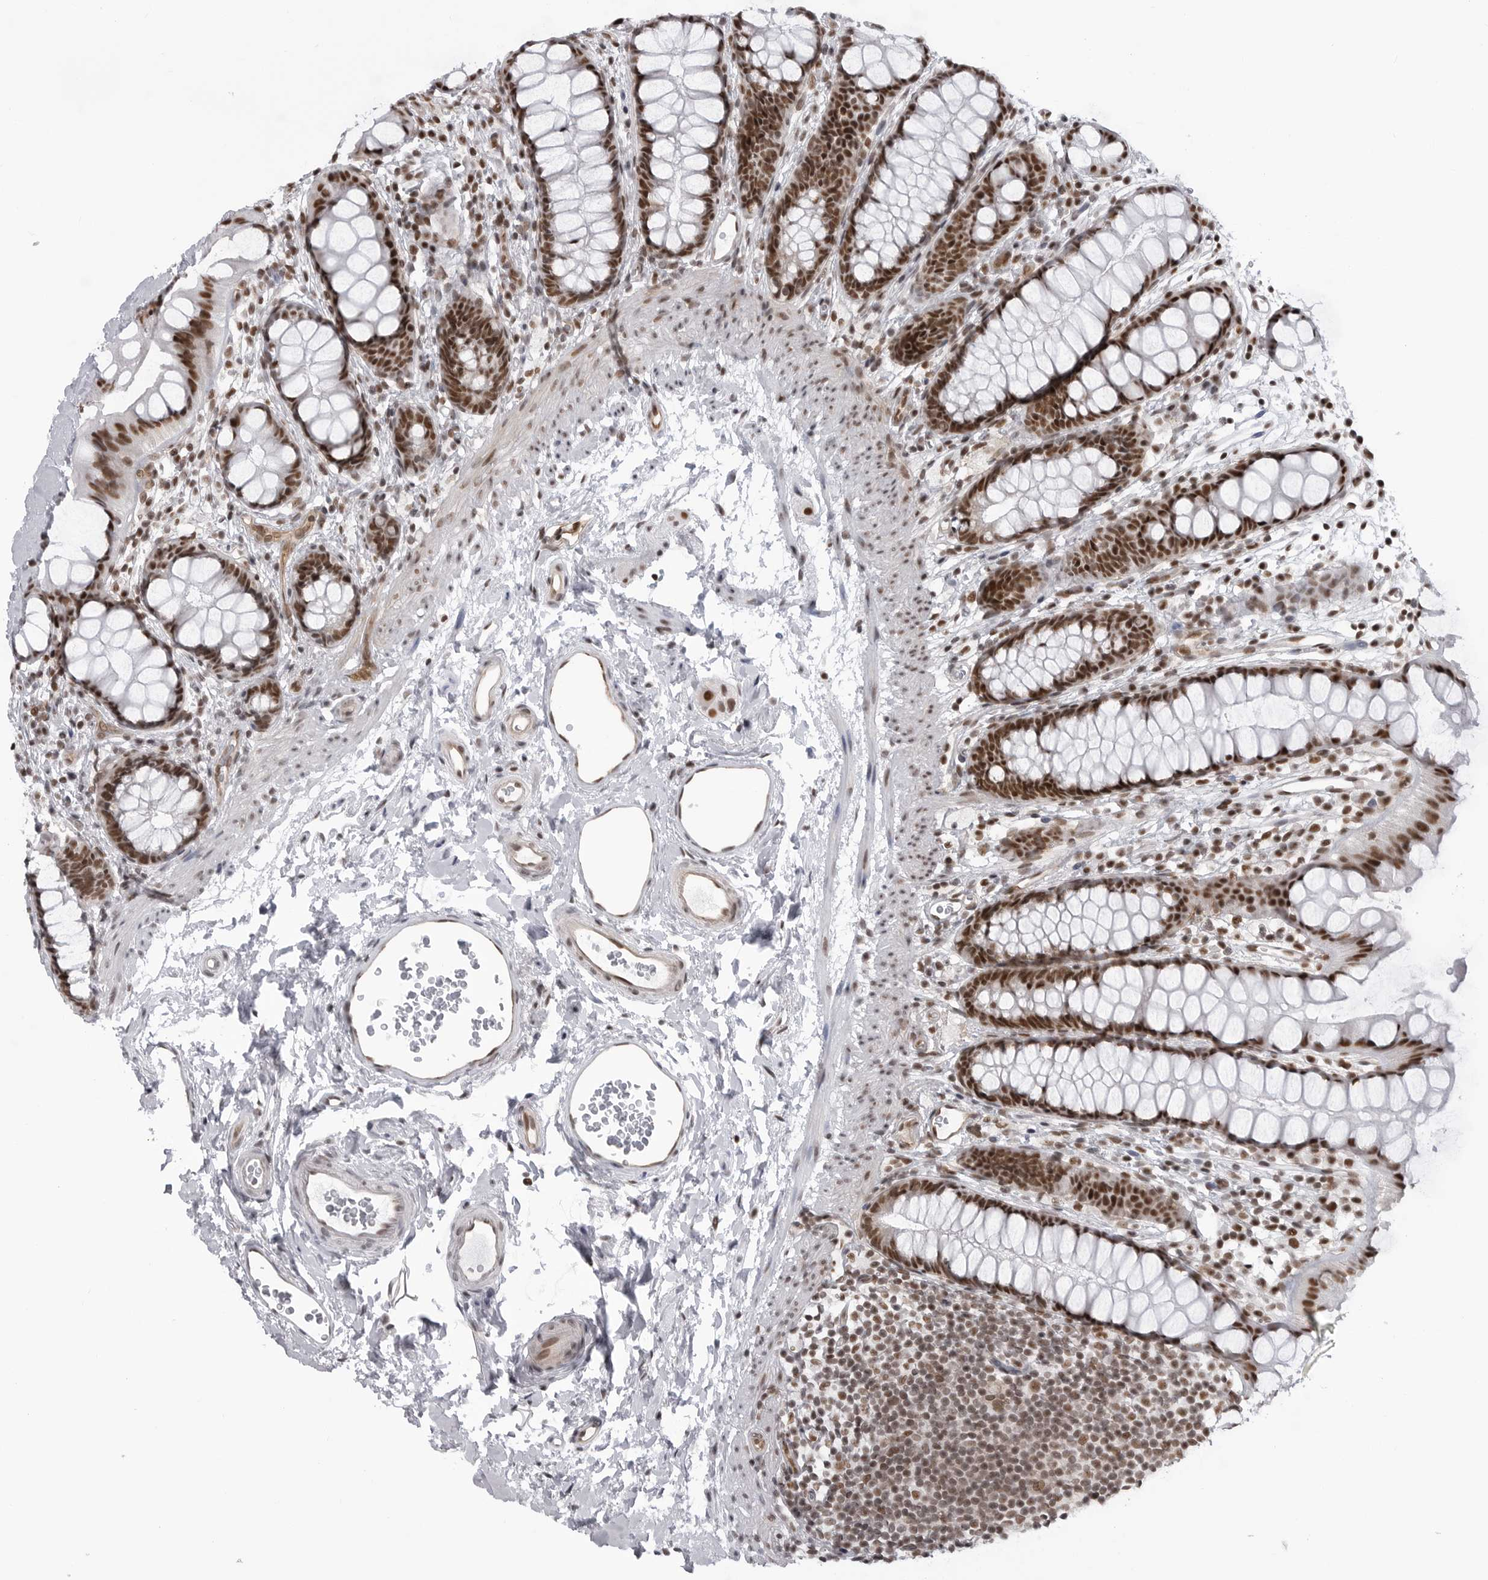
{"staining": {"intensity": "strong", "quantity": ">75%", "location": "nuclear"}, "tissue": "rectum", "cell_type": "Glandular cells", "image_type": "normal", "snomed": [{"axis": "morphology", "description": "Normal tissue, NOS"}, {"axis": "topography", "description": "Rectum"}], "caption": "Protein staining exhibits strong nuclear staining in approximately >75% of glandular cells in normal rectum.", "gene": "RNF26", "patient": {"sex": "female", "age": 65}}